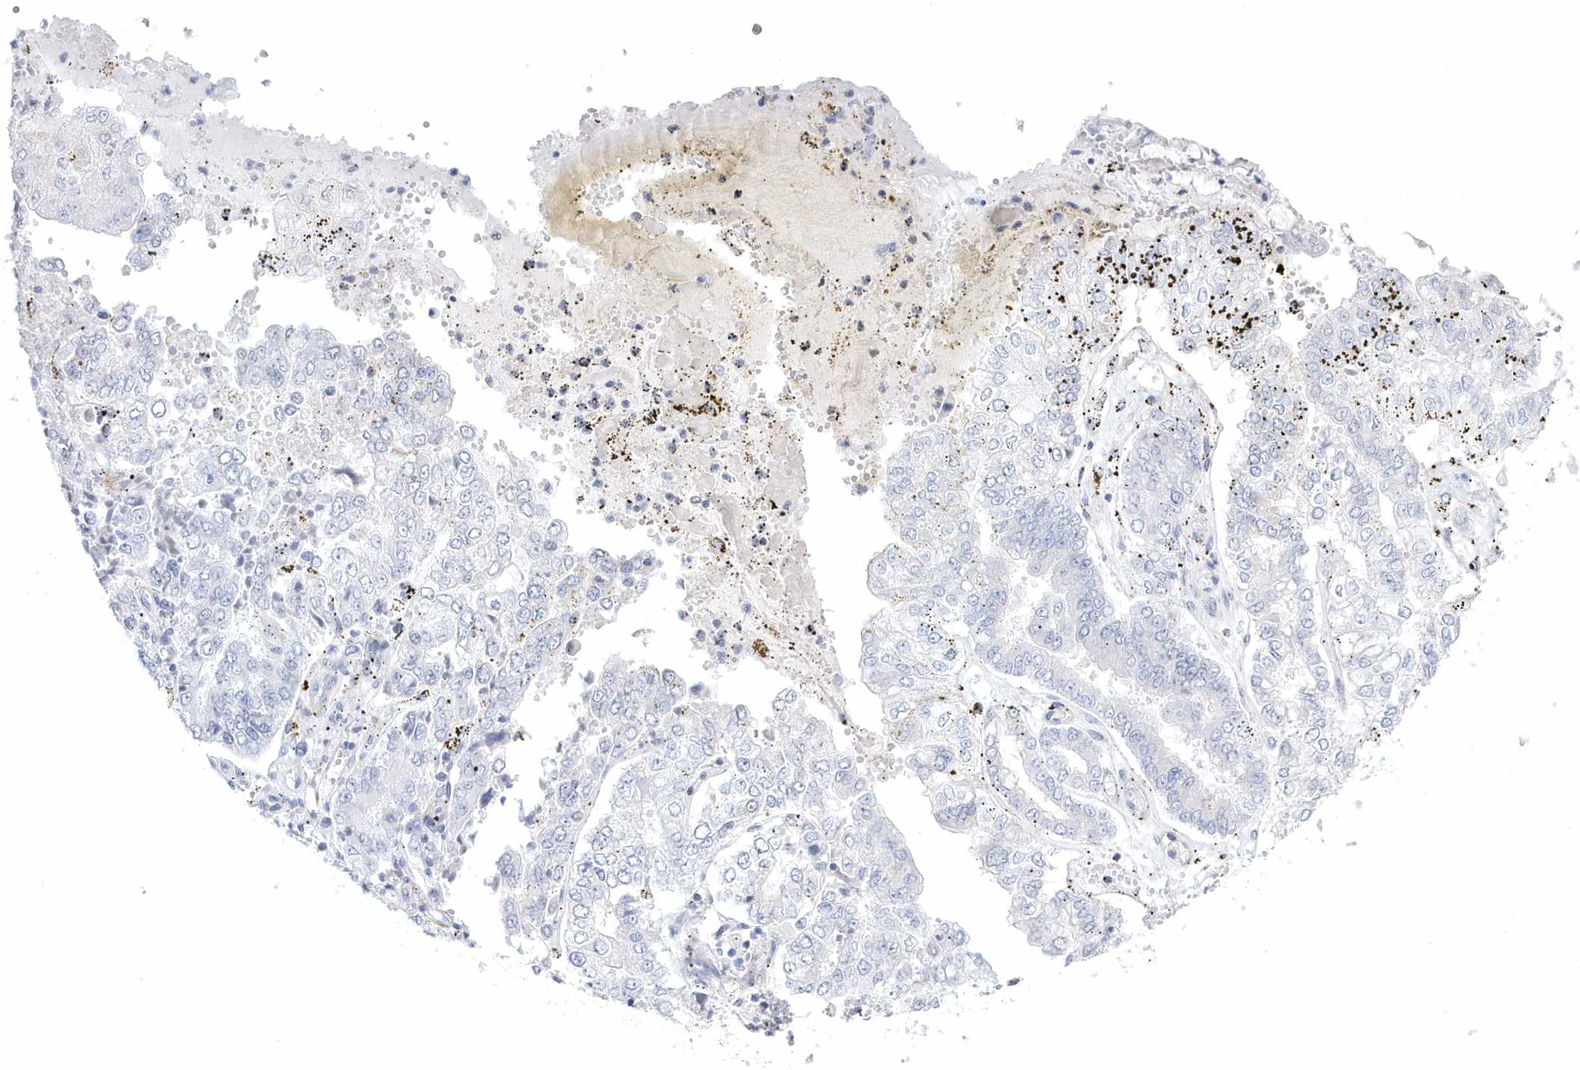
{"staining": {"intensity": "negative", "quantity": "none", "location": "none"}, "tissue": "stomach cancer", "cell_type": "Tumor cells", "image_type": "cancer", "snomed": [{"axis": "morphology", "description": "Adenocarcinoma, NOS"}, {"axis": "topography", "description": "Stomach"}], "caption": "IHC of stomach cancer demonstrates no expression in tumor cells. (DAB (3,3'-diaminobenzidine) immunohistochemistry, high magnification).", "gene": "WDR27", "patient": {"sex": "male", "age": 76}}